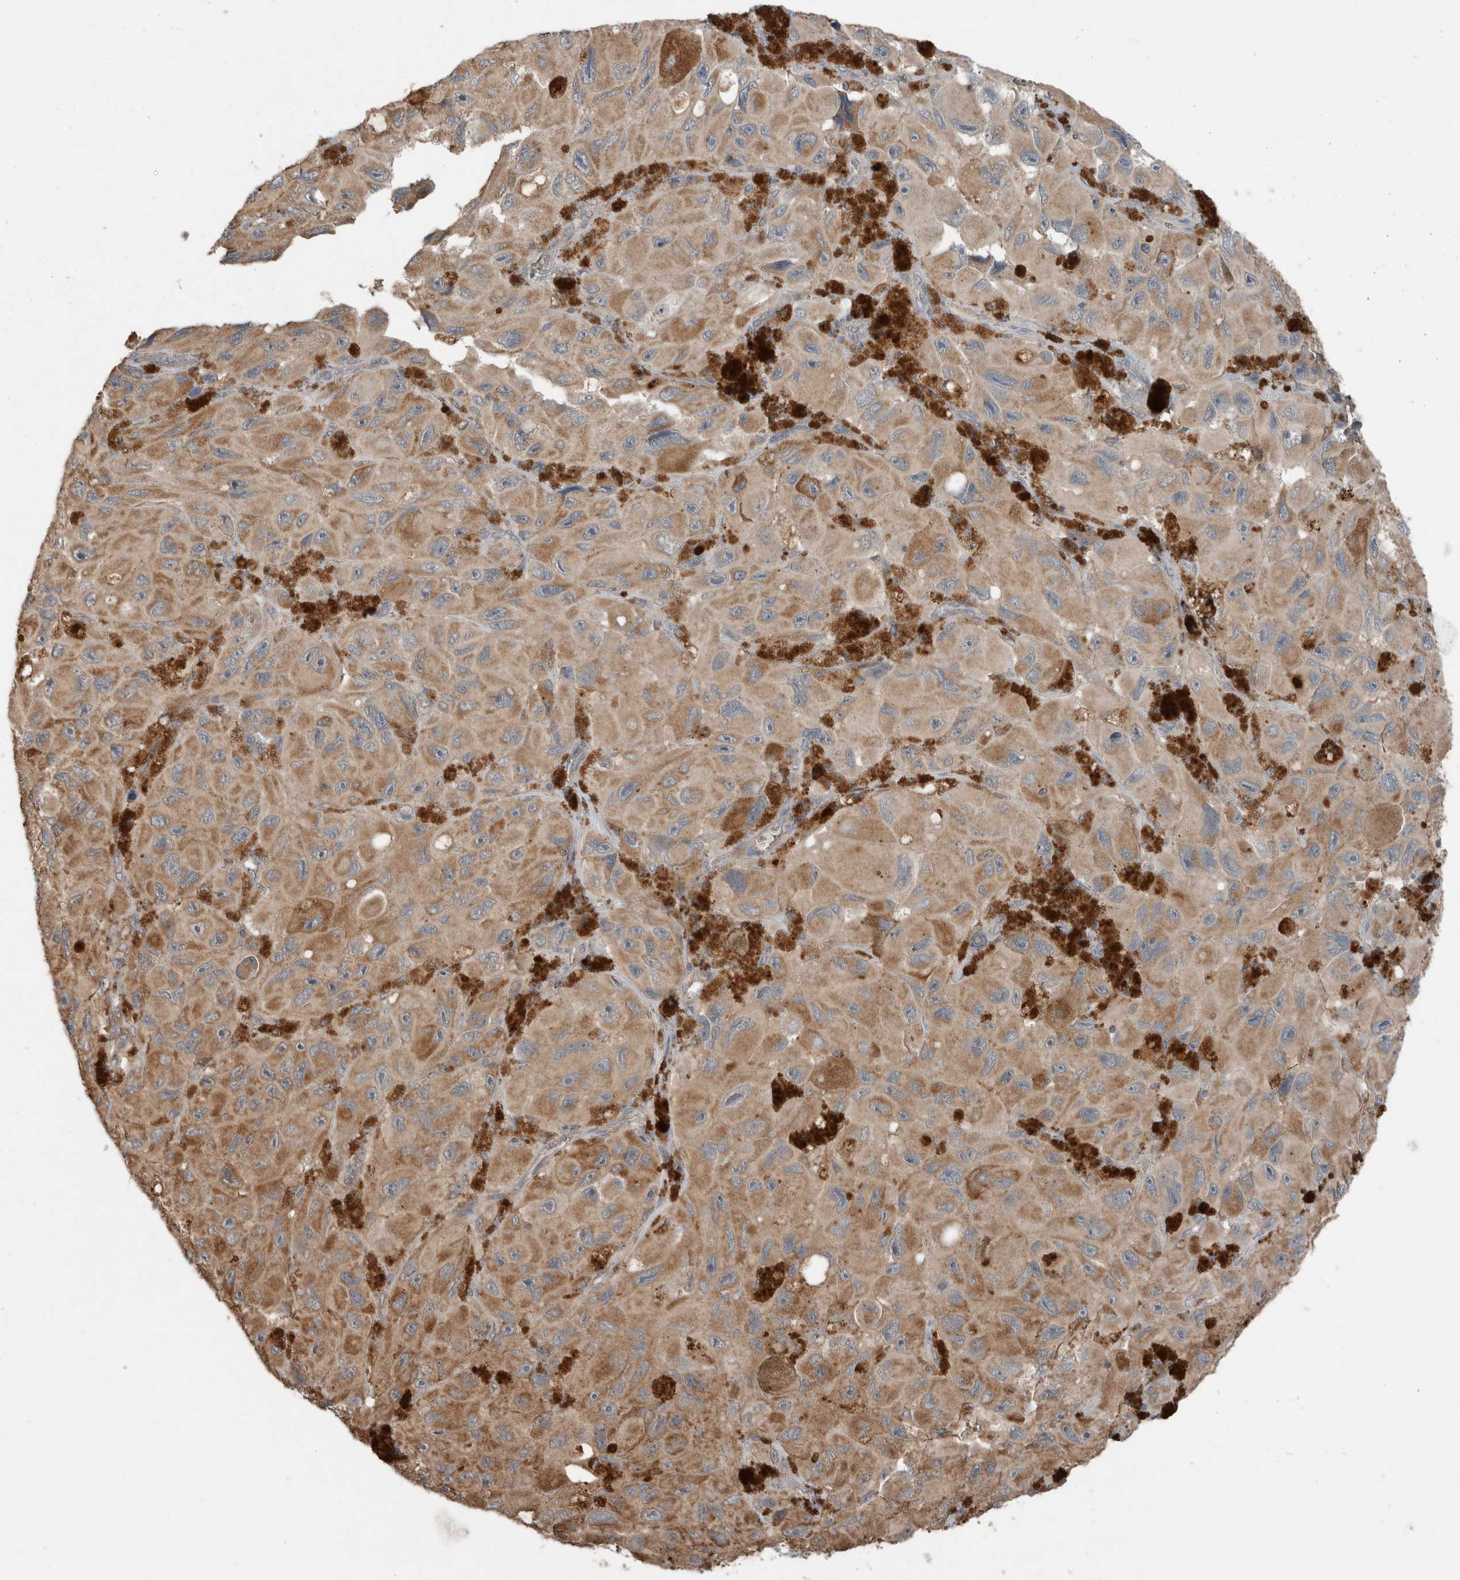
{"staining": {"intensity": "moderate", "quantity": ">75%", "location": "cytoplasmic/membranous"}, "tissue": "melanoma", "cell_type": "Tumor cells", "image_type": "cancer", "snomed": [{"axis": "morphology", "description": "Malignant melanoma, NOS"}, {"axis": "topography", "description": "Skin"}], "caption": "A high-resolution image shows immunohistochemistry staining of malignant melanoma, which demonstrates moderate cytoplasmic/membranous staining in about >75% of tumor cells.", "gene": "KLK14", "patient": {"sex": "female", "age": 73}}